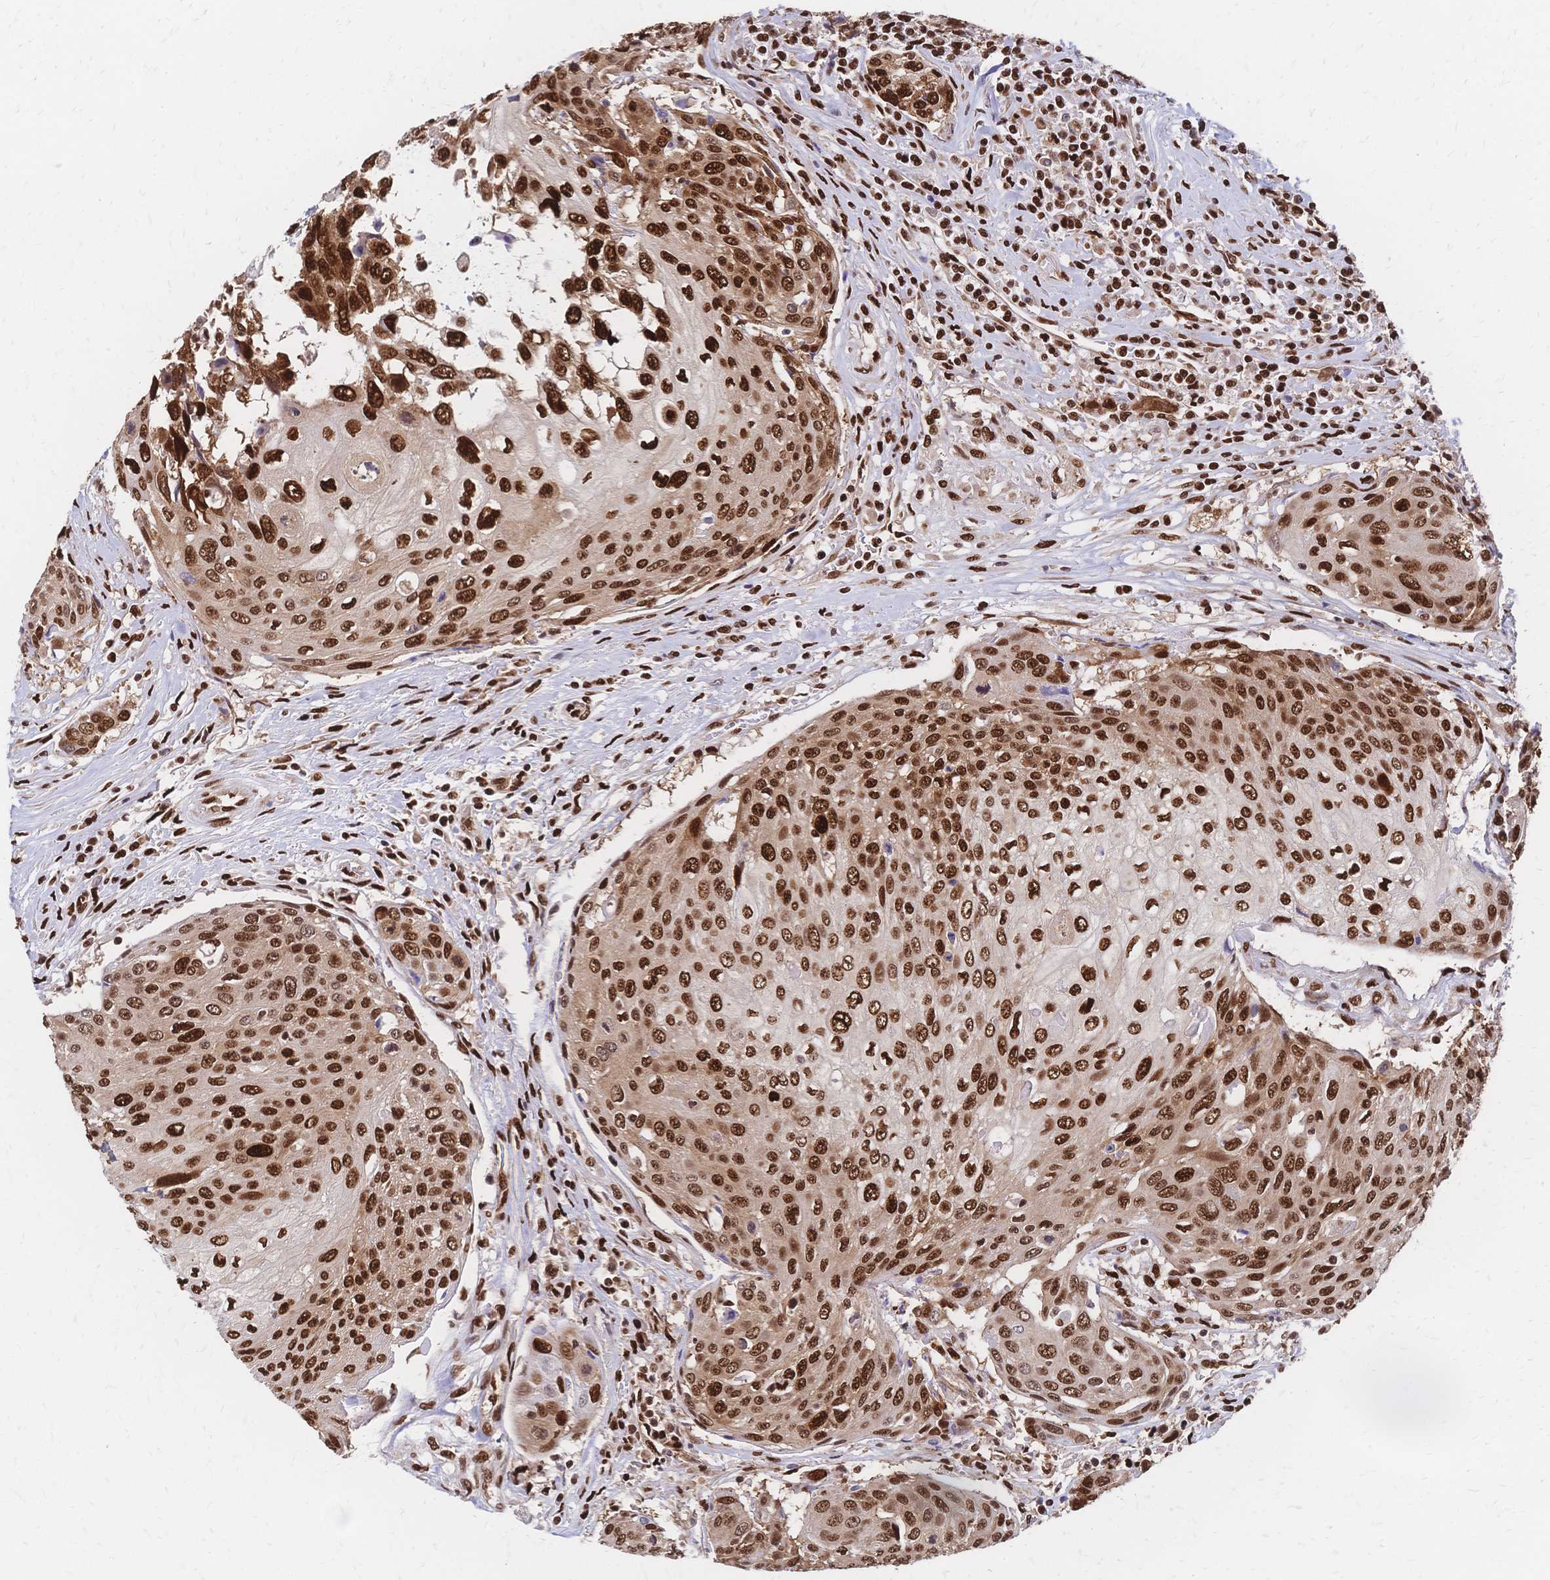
{"staining": {"intensity": "strong", "quantity": ">75%", "location": "cytoplasmic/membranous,nuclear"}, "tissue": "urothelial cancer", "cell_type": "Tumor cells", "image_type": "cancer", "snomed": [{"axis": "morphology", "description": "Urothelial carcinoma, High grade"}, {"axis": "topography", "description": "Urinary bladder"}], "caption": "Protein analysis of high-grade urothelial carcinoma tissue demonstrates strong cytoplasmic/membranous and nuclear positivity in about >75% of tumor cells. (DAB IHC with brightfield microscopy, high magnification).", "gene": "HDGF", "patient": {"sex": "female", "age": 70}}